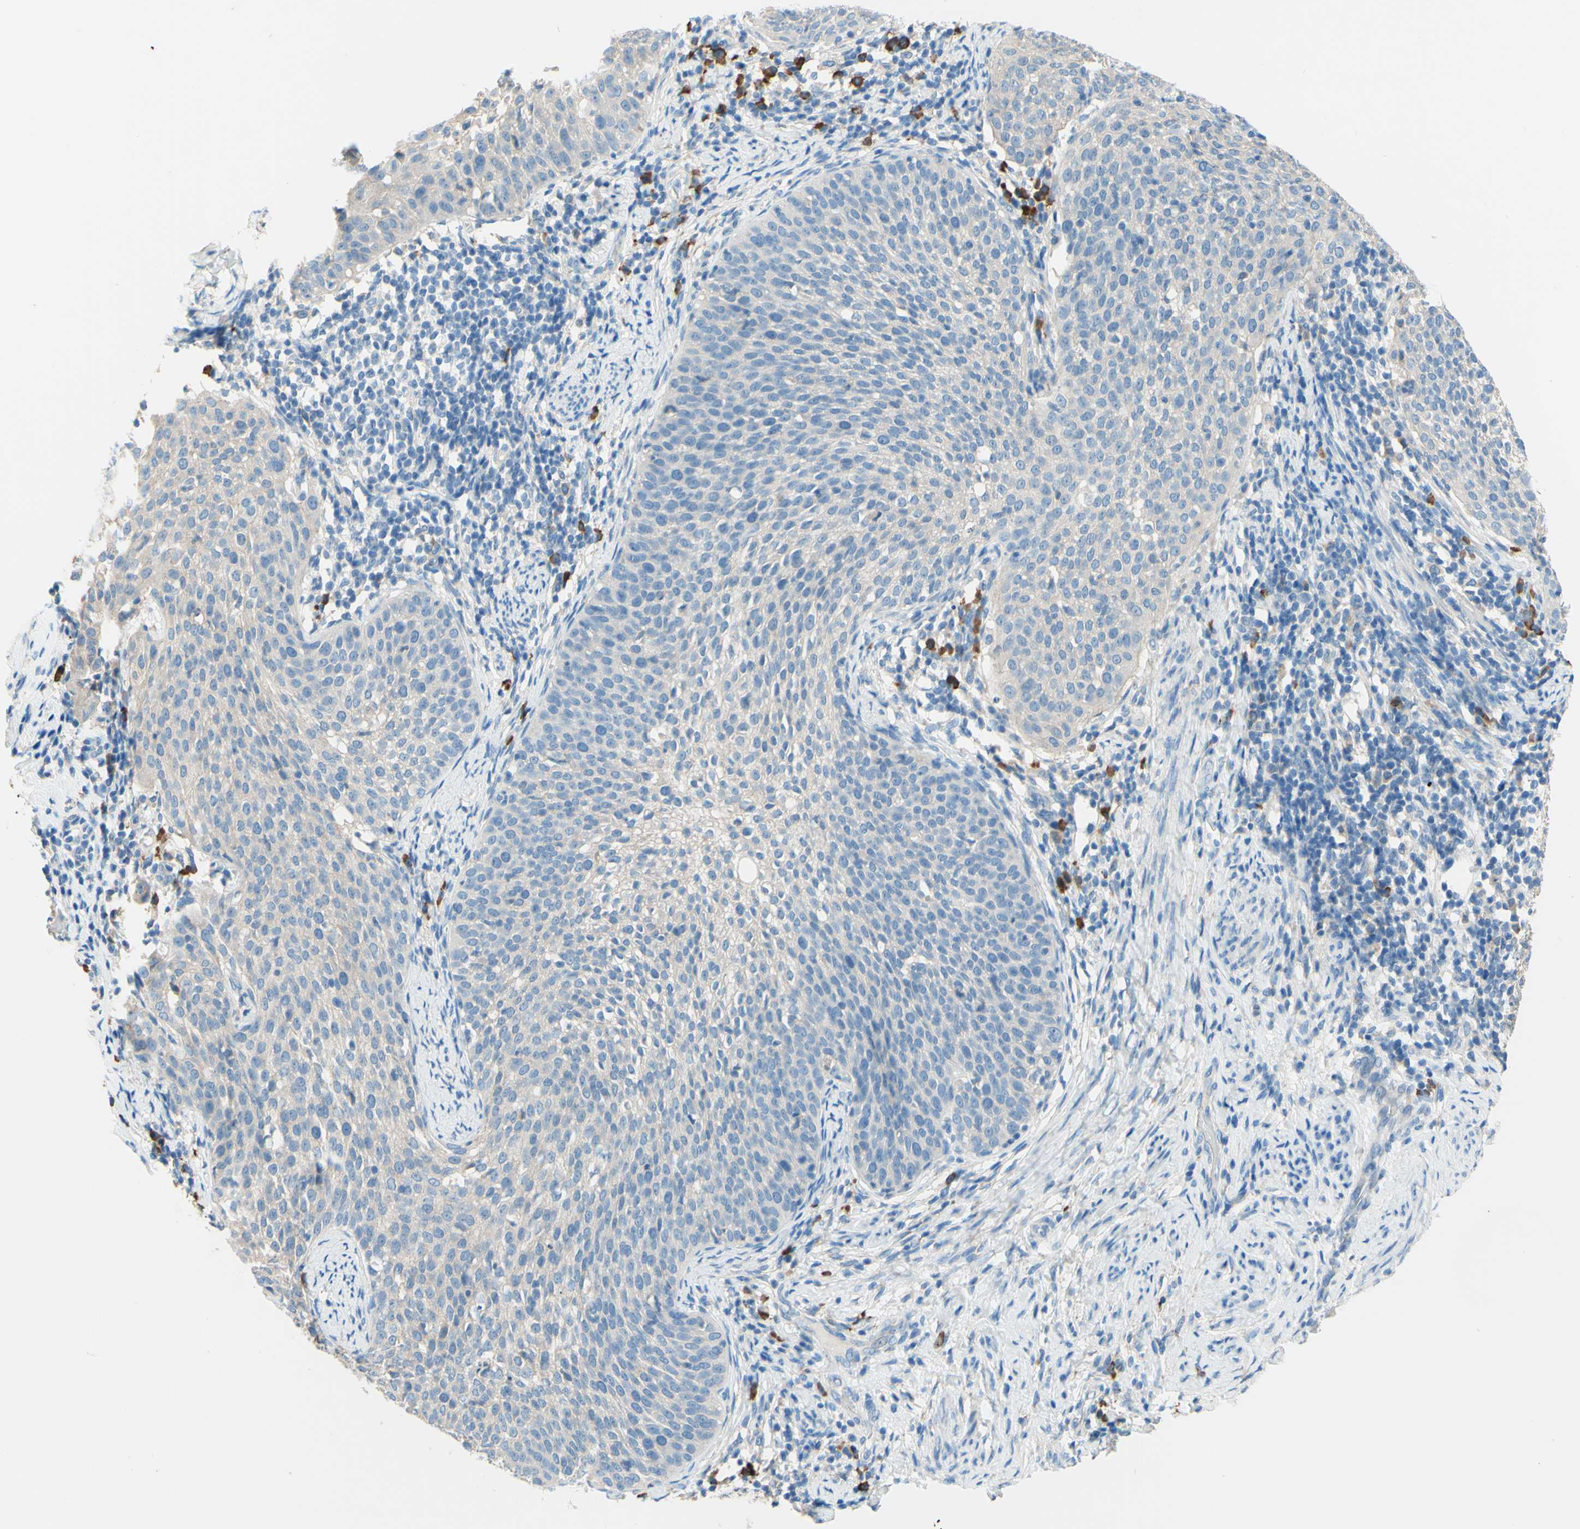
{"staining": {"intensity": "negative", "quantity": "none", "location": "none"}, "tissue": "cervical cancer", "cell_type": "Tumor cells", "image_type": "cancer", "snomed": [{"axis": "morphology", "description": "Squamous cell carcinoma, NOS"}, {"axis": "topography", "description": "Cervix"}], "caption": "Tumor cells show no significant expression in squamous cell carcinoma (cervical).", "gene": "PASD1", "patient": {"sex": "female", "age": 51}}